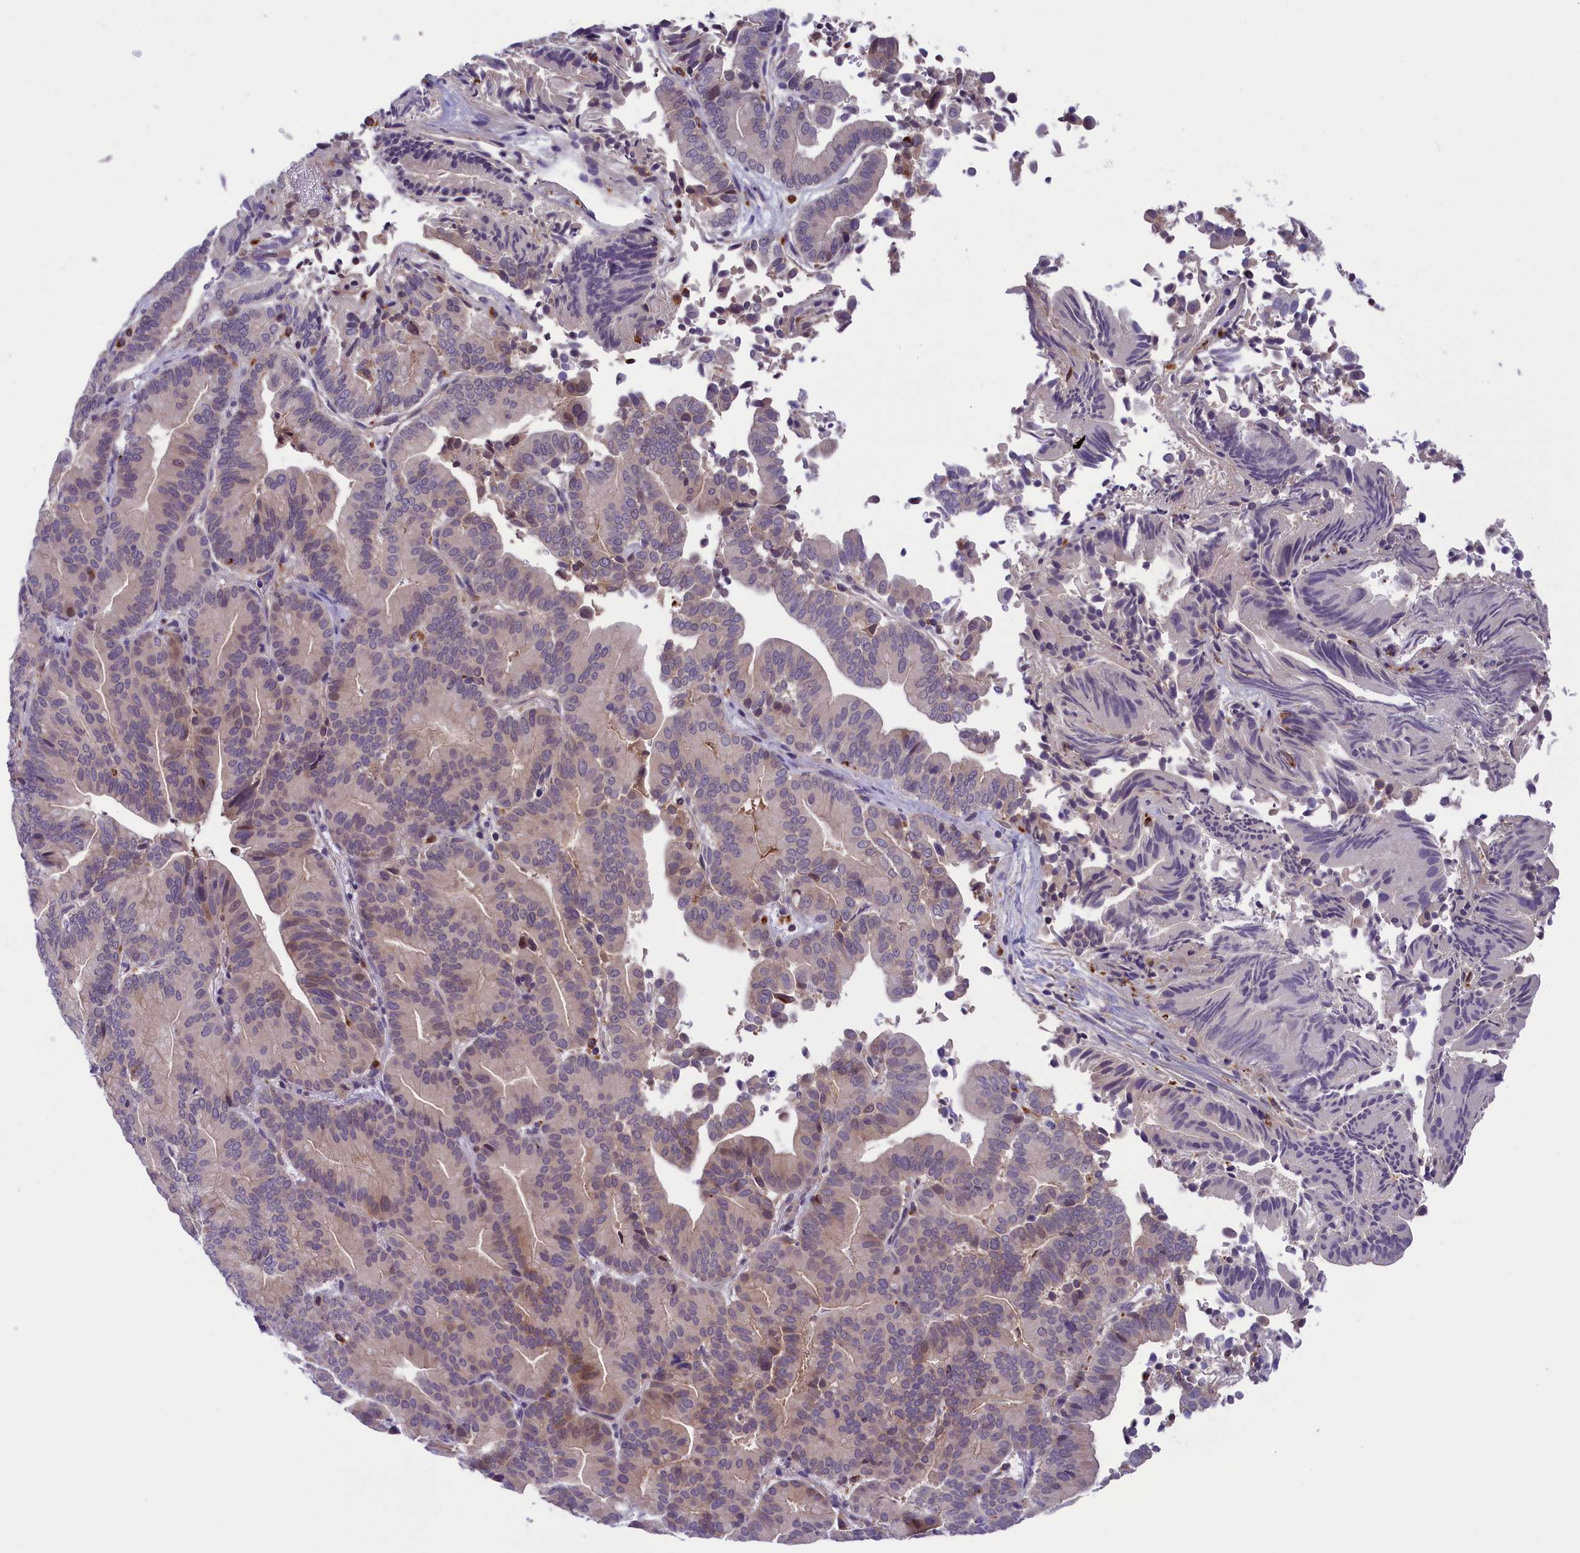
{"staining": {"intensity": "weak", "quantity": "<25%", "location": "cytoplasmic/membranous,nuclear"}, "tissue": "liver cancer", "cell_type": "Tumor cells", "image_type": "cancer", "snomed": [{"axis": "morphology", "description": "Cholangiocarcinoma"}, {"axis": "topography", "description": "Liver"}], "caption": "Human liver cancer (cholangiocarcinoma) stained for a protein using immunohistochemistry displays no positivity in tumor cells.", "gene": "STYX", "patient": {"sex": "female", "age": 75}}